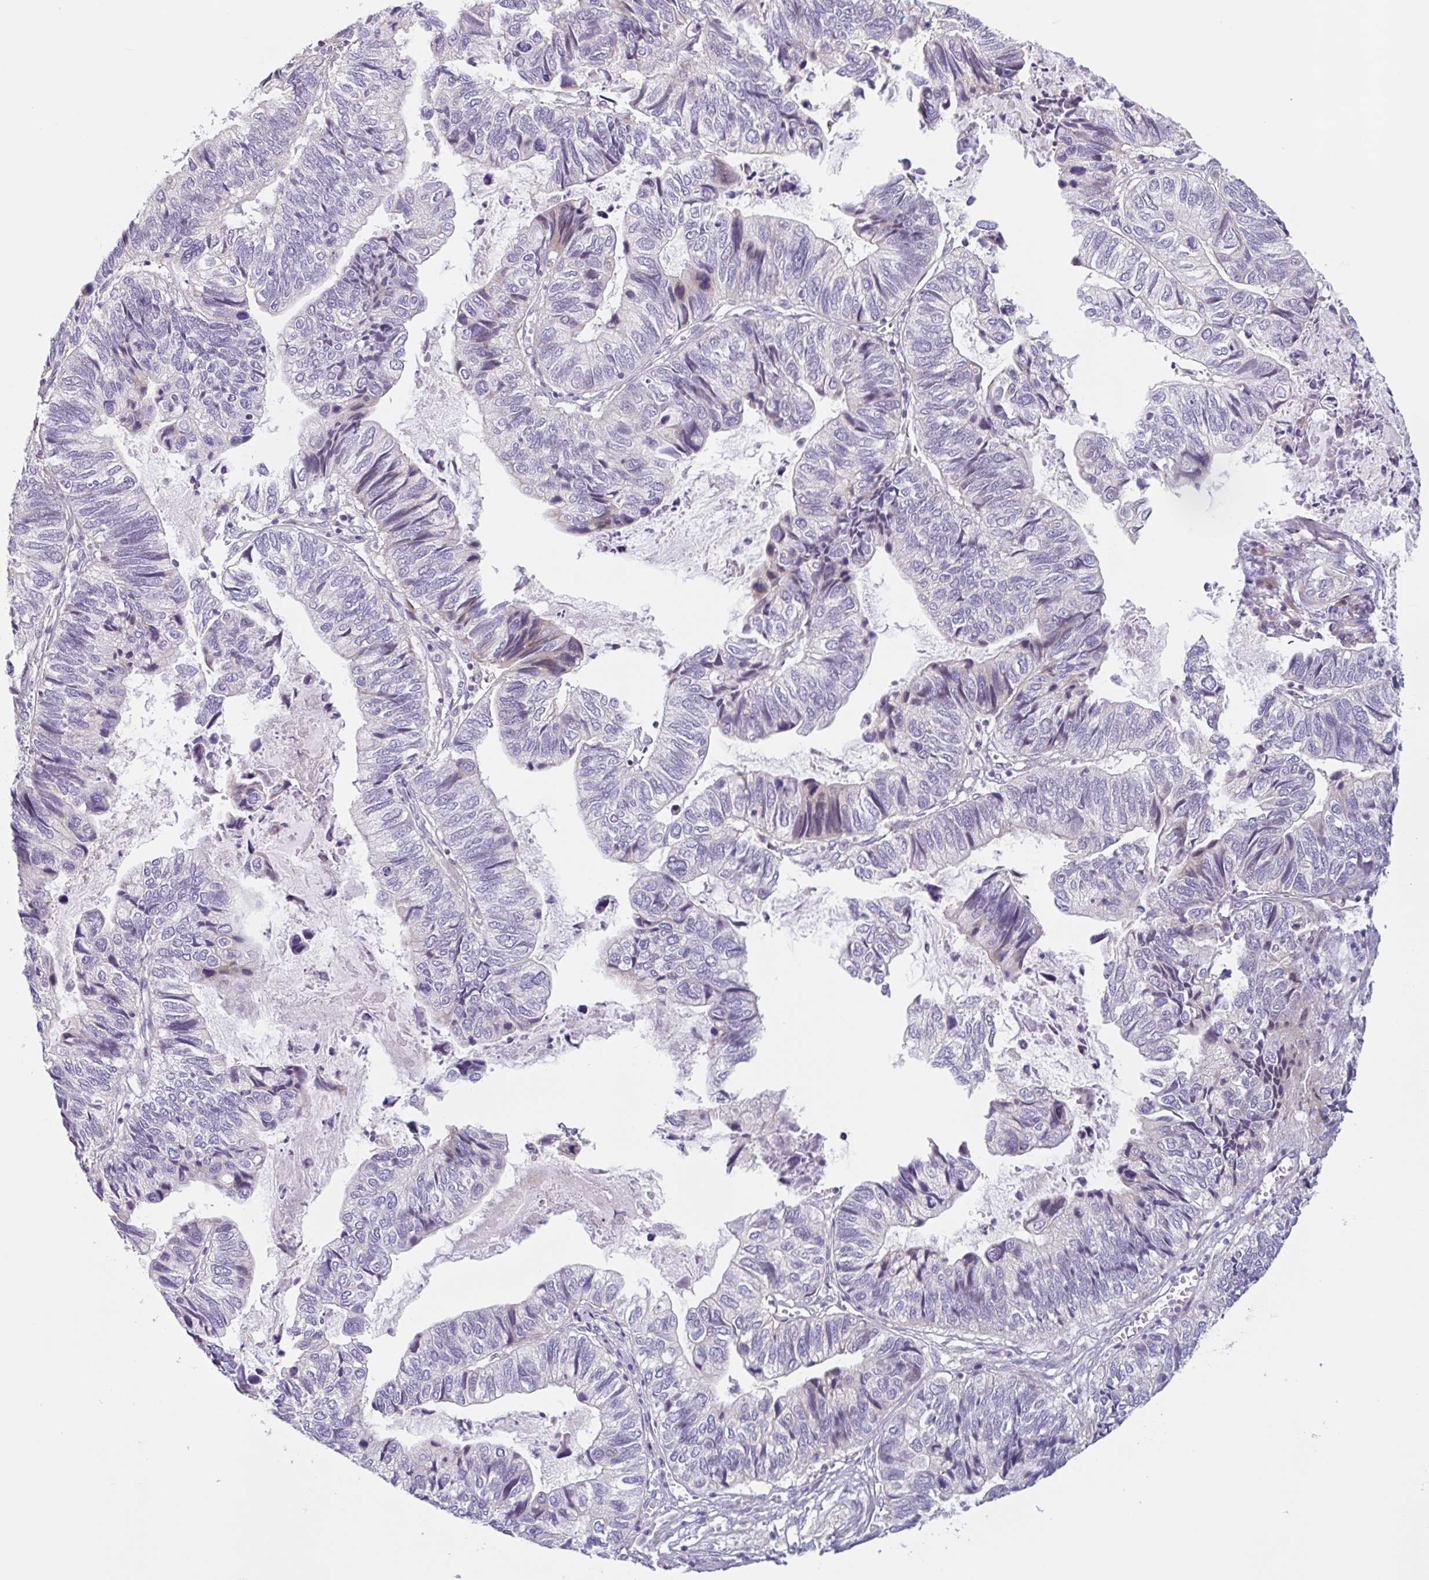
{"staining": {"intensity": "negative", "quantity": "none", "location": "none"}, "tissue": "stomach cancer", "cell_type": "Tumor cells", "image_type": "cancer", "snomed": [{"axis": "morphology", "description": "Adenocarcinoma, NOS"}, {"axis": "topography", "description": "Stomach, upper"}], "caption": "This is an immunohistochemistry photomicrograph of human stomach adenocarcinoma. There is no positivity in tumor cells.", "gene": "MYH10", "patient": {"sex": "female", "age": 67}}